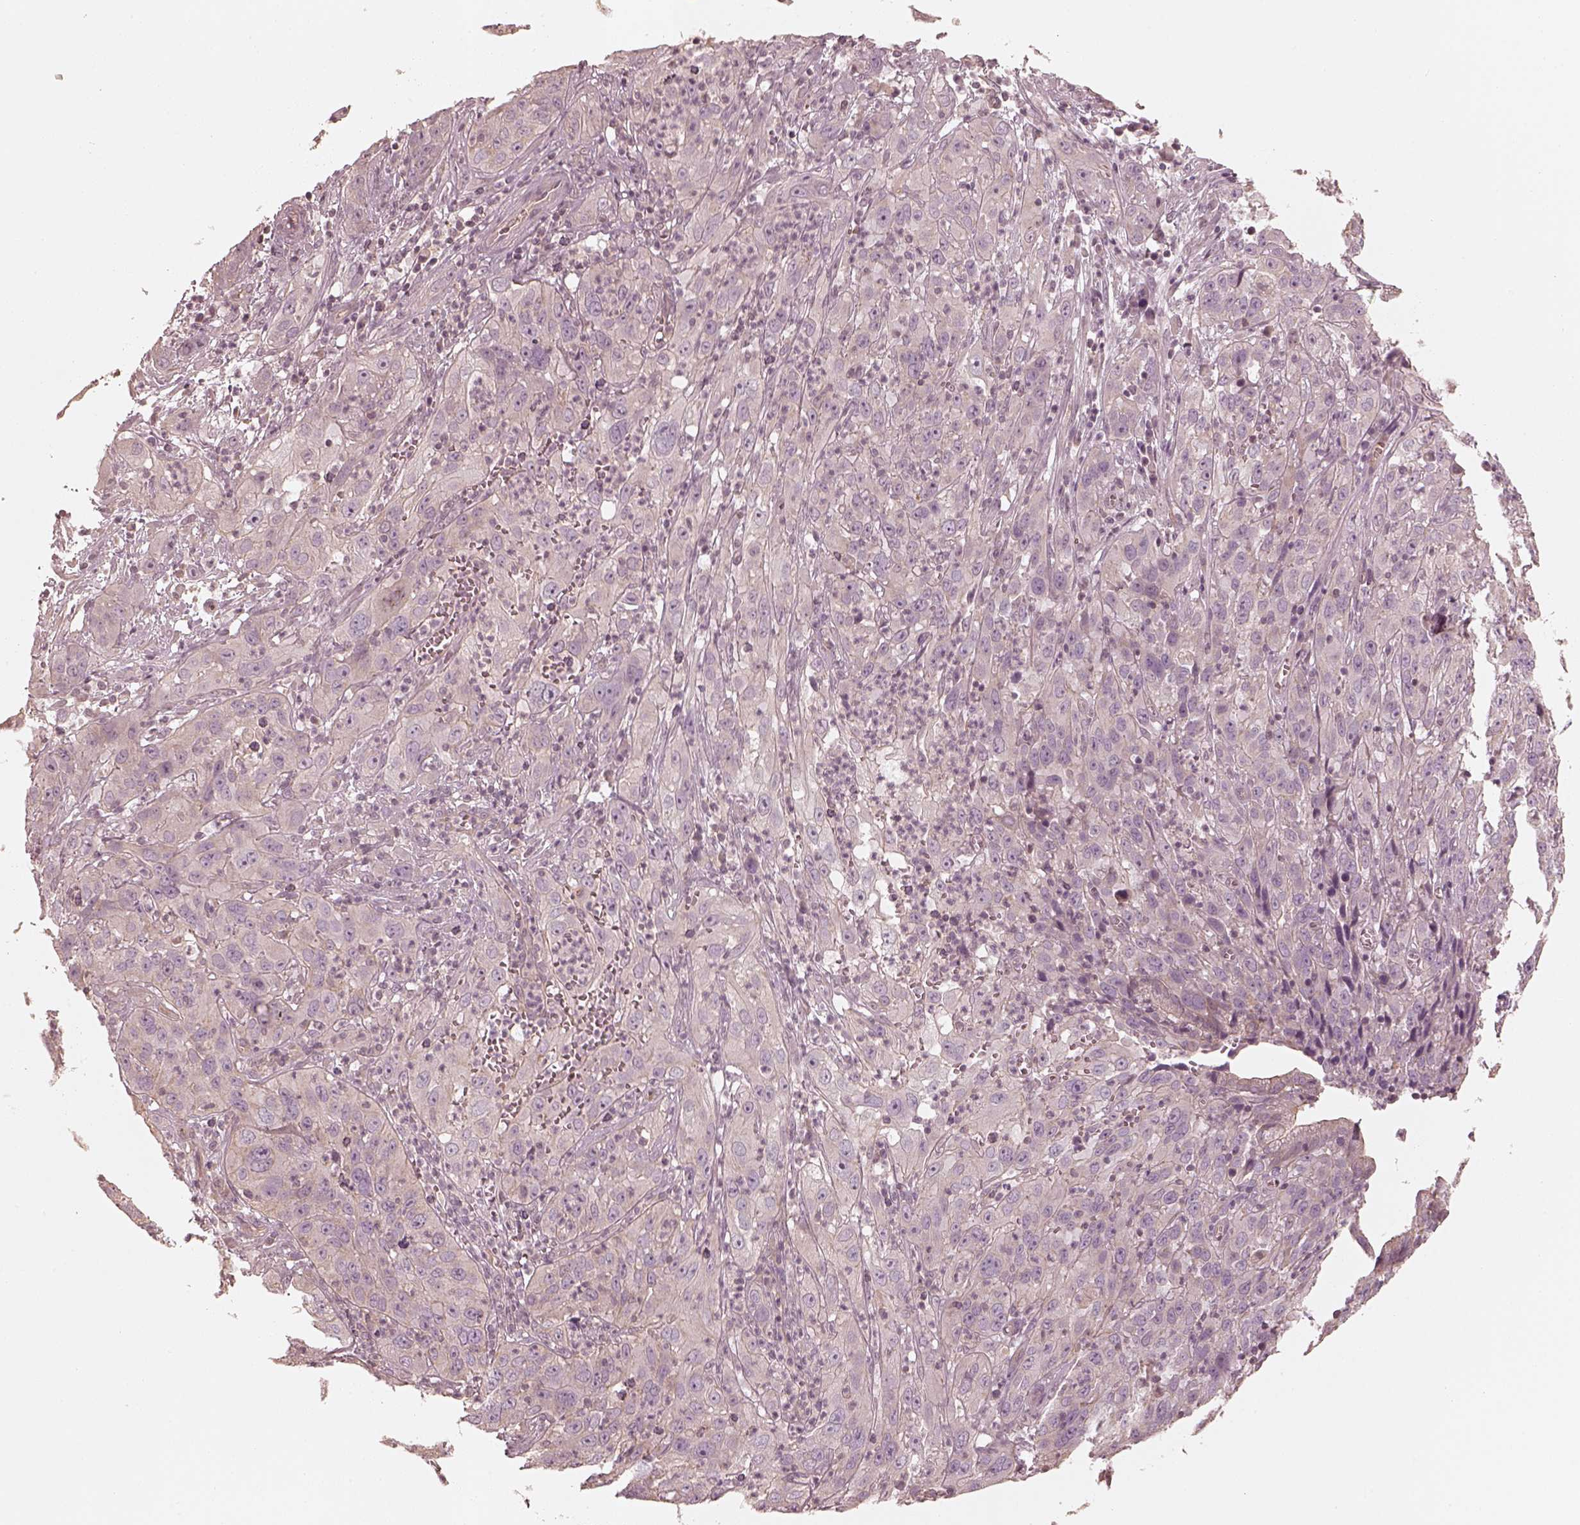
{"staining": {"intensity": "negative", "quantity": "none", "location": "none"}, "tissue": "cervical cancer", "cell_type": "Tumor cells", "image_type": "cancer", "snomed": [{"axis": "morphology", "description": "Squamous cell carcinoma, NOS"}, {"axis": "topography", "description": "Cervix"}], "caption": "Squamous cell carcinoma (cervical) was stained to show a protein in brown. There is no significant expression in tumor cells. (DAB (3,3'-diaminobenzidine) immunohistochemistry (IHC) visualized using brightfield microscopy, high magnification).", "gene": "KIF5C", "patient": {"sex": "female", "age": 32}}